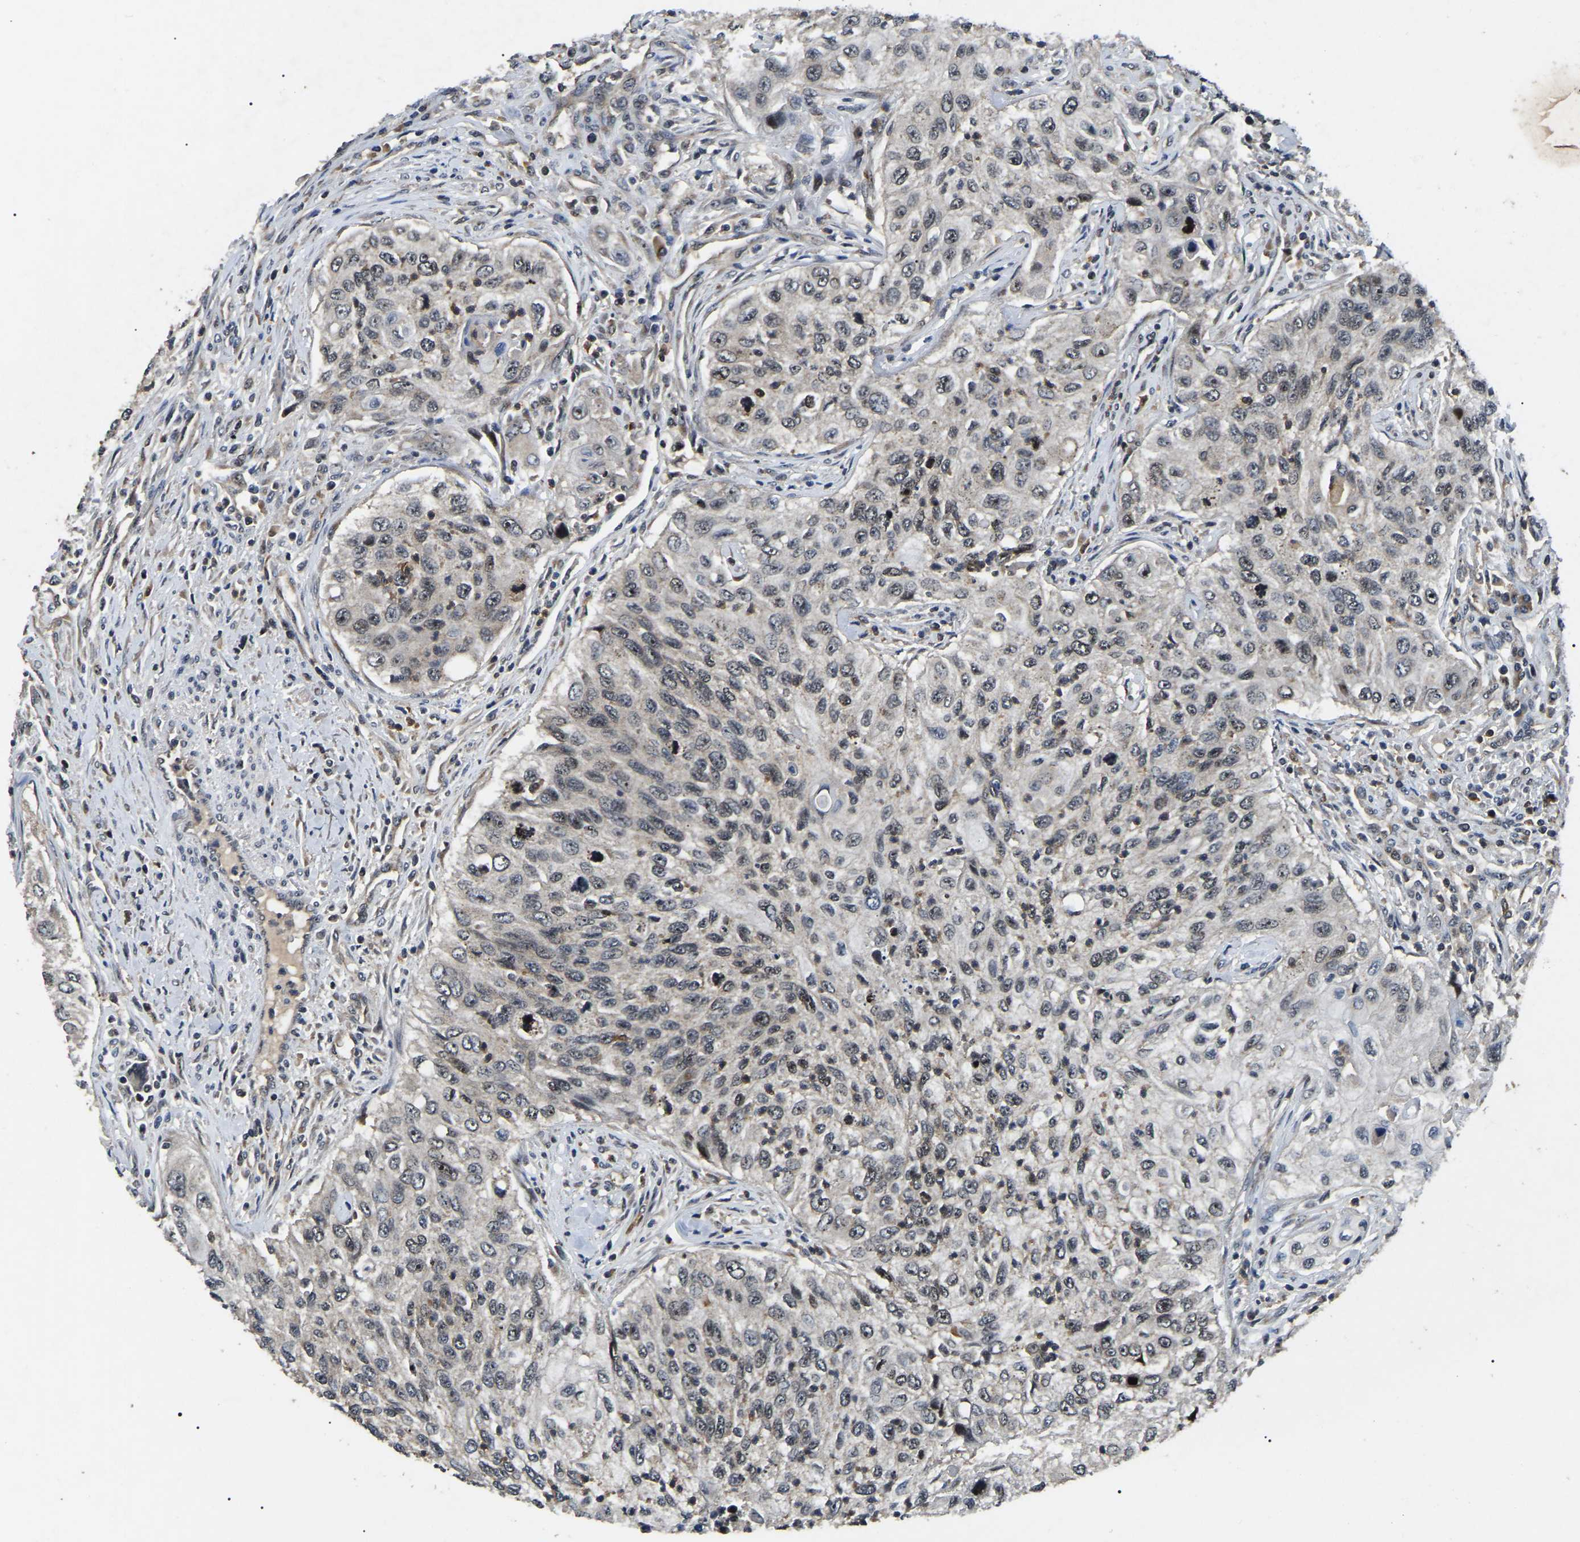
{"staining": {"intensity": "negative", "quantity": "none", "location": "none"}, "tissue": "urothelial cancer", "cell_type": "Tumor cells", "image_type": "cancer", "snomed": [{"axis": "morphology", "description": "Urothelial carcinoma, High grade"}, {"axis": "topography", "description": "Urinary bladder"}], "caption": "There is no significant staining in tumor cells of urothelial carcinoma (high-grade). The staining was performed using DAB to visualize the protein expression in brown, while the nuclei were stained in blue with hematoxylin (Magnification: 20x).", "gene": "RBM28", "patient": {"sex": "female", "age": 60}}